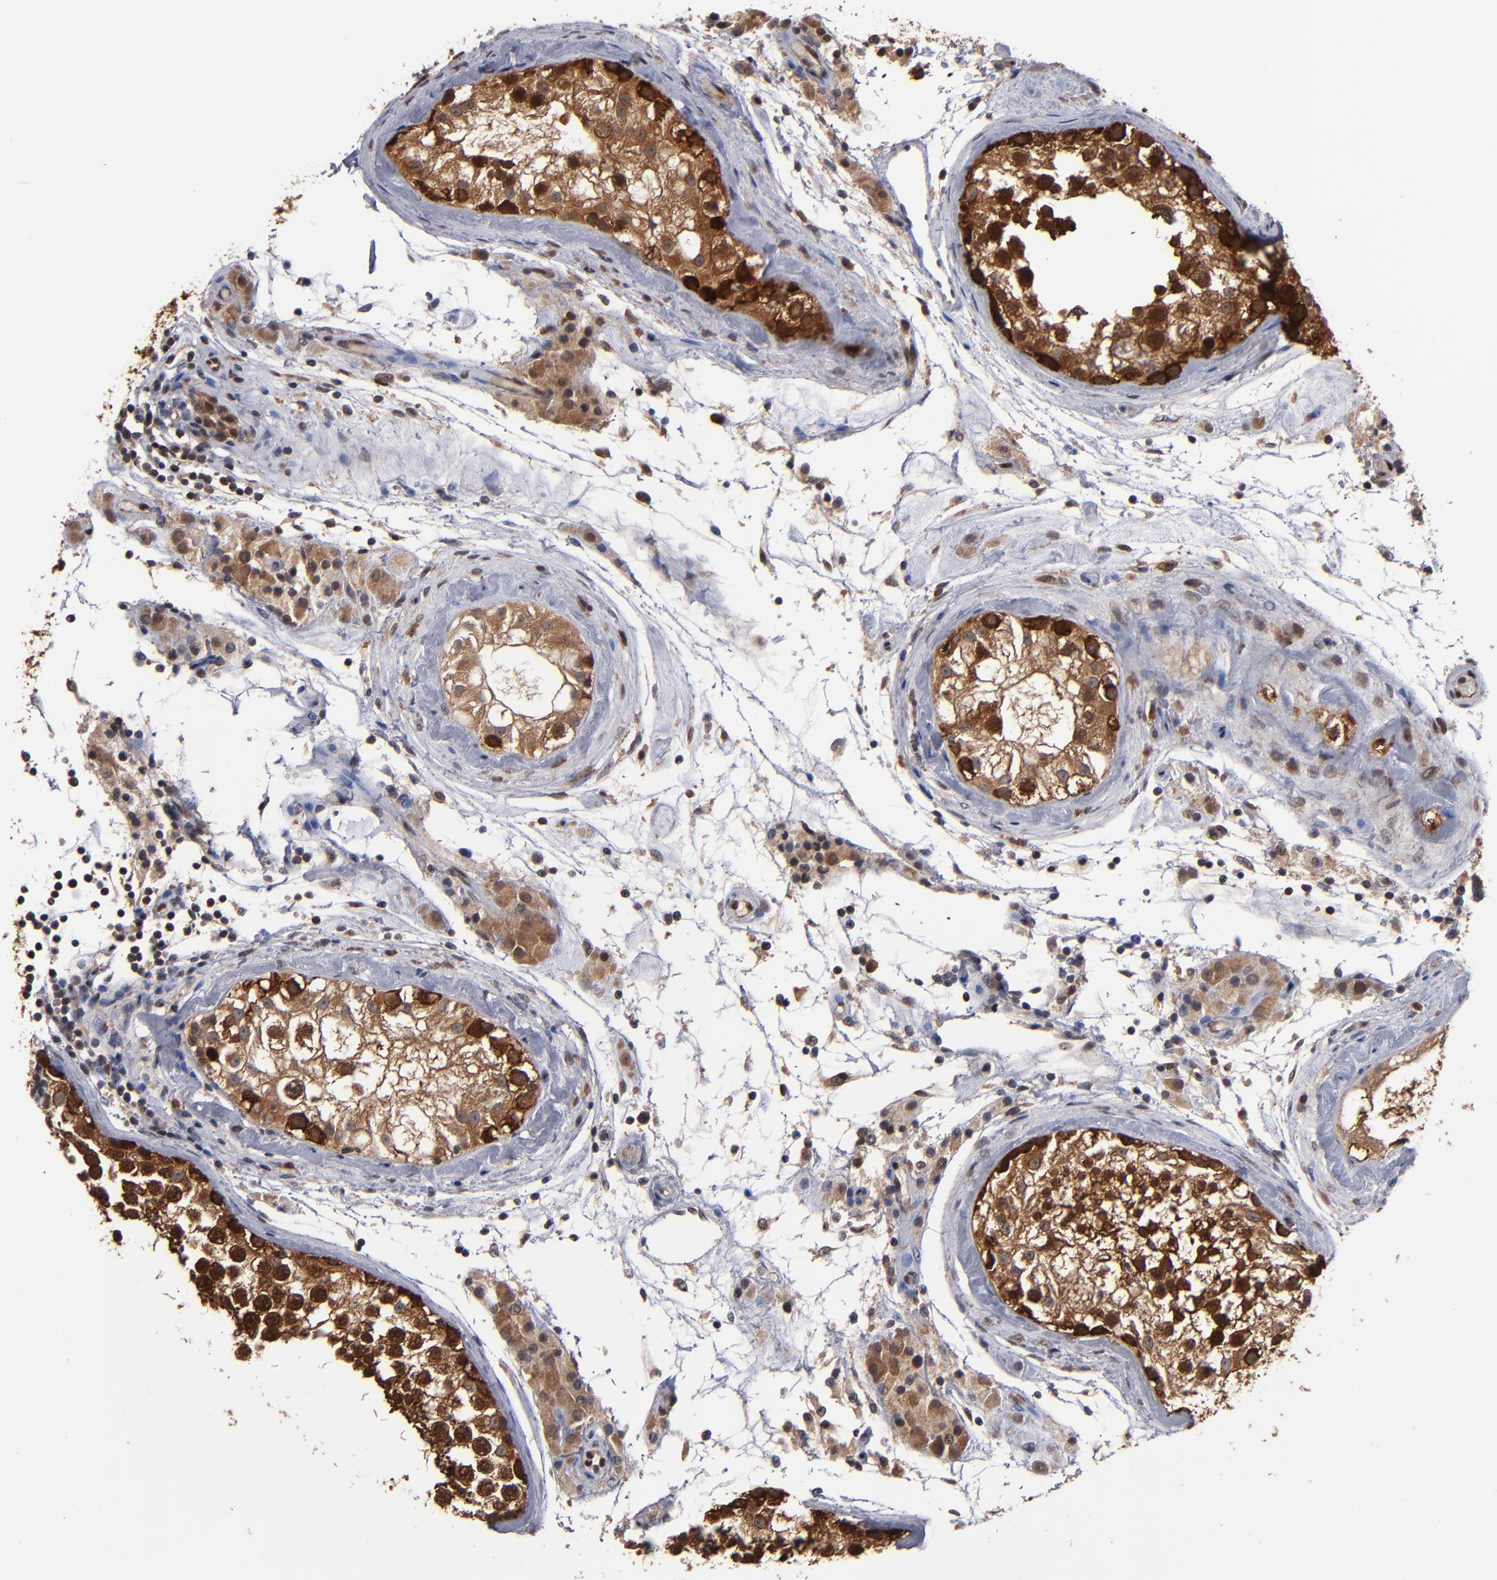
{"staining": {"intensity": "strong", "quantity": ">75%", "location": "cytoplasmic/membranous"}, "tissue": "testis", "cell_type": "Cells in seminiferous ducts", "image_type": "normal", "snomed": [{"axis": "morphology", "description": "Normal tissue, NOS"}, {"axis": "topography", "description": "Testis"}], "caption": "Strong cytoplasmic/membranous expression is seen in about >75% of cells in seminiferous ducts in benign testis. (DAB IHC with brightfield microscopy, high magnification).", "gene": "ALG13", "patient": {"sex": "male", "age": 46}}